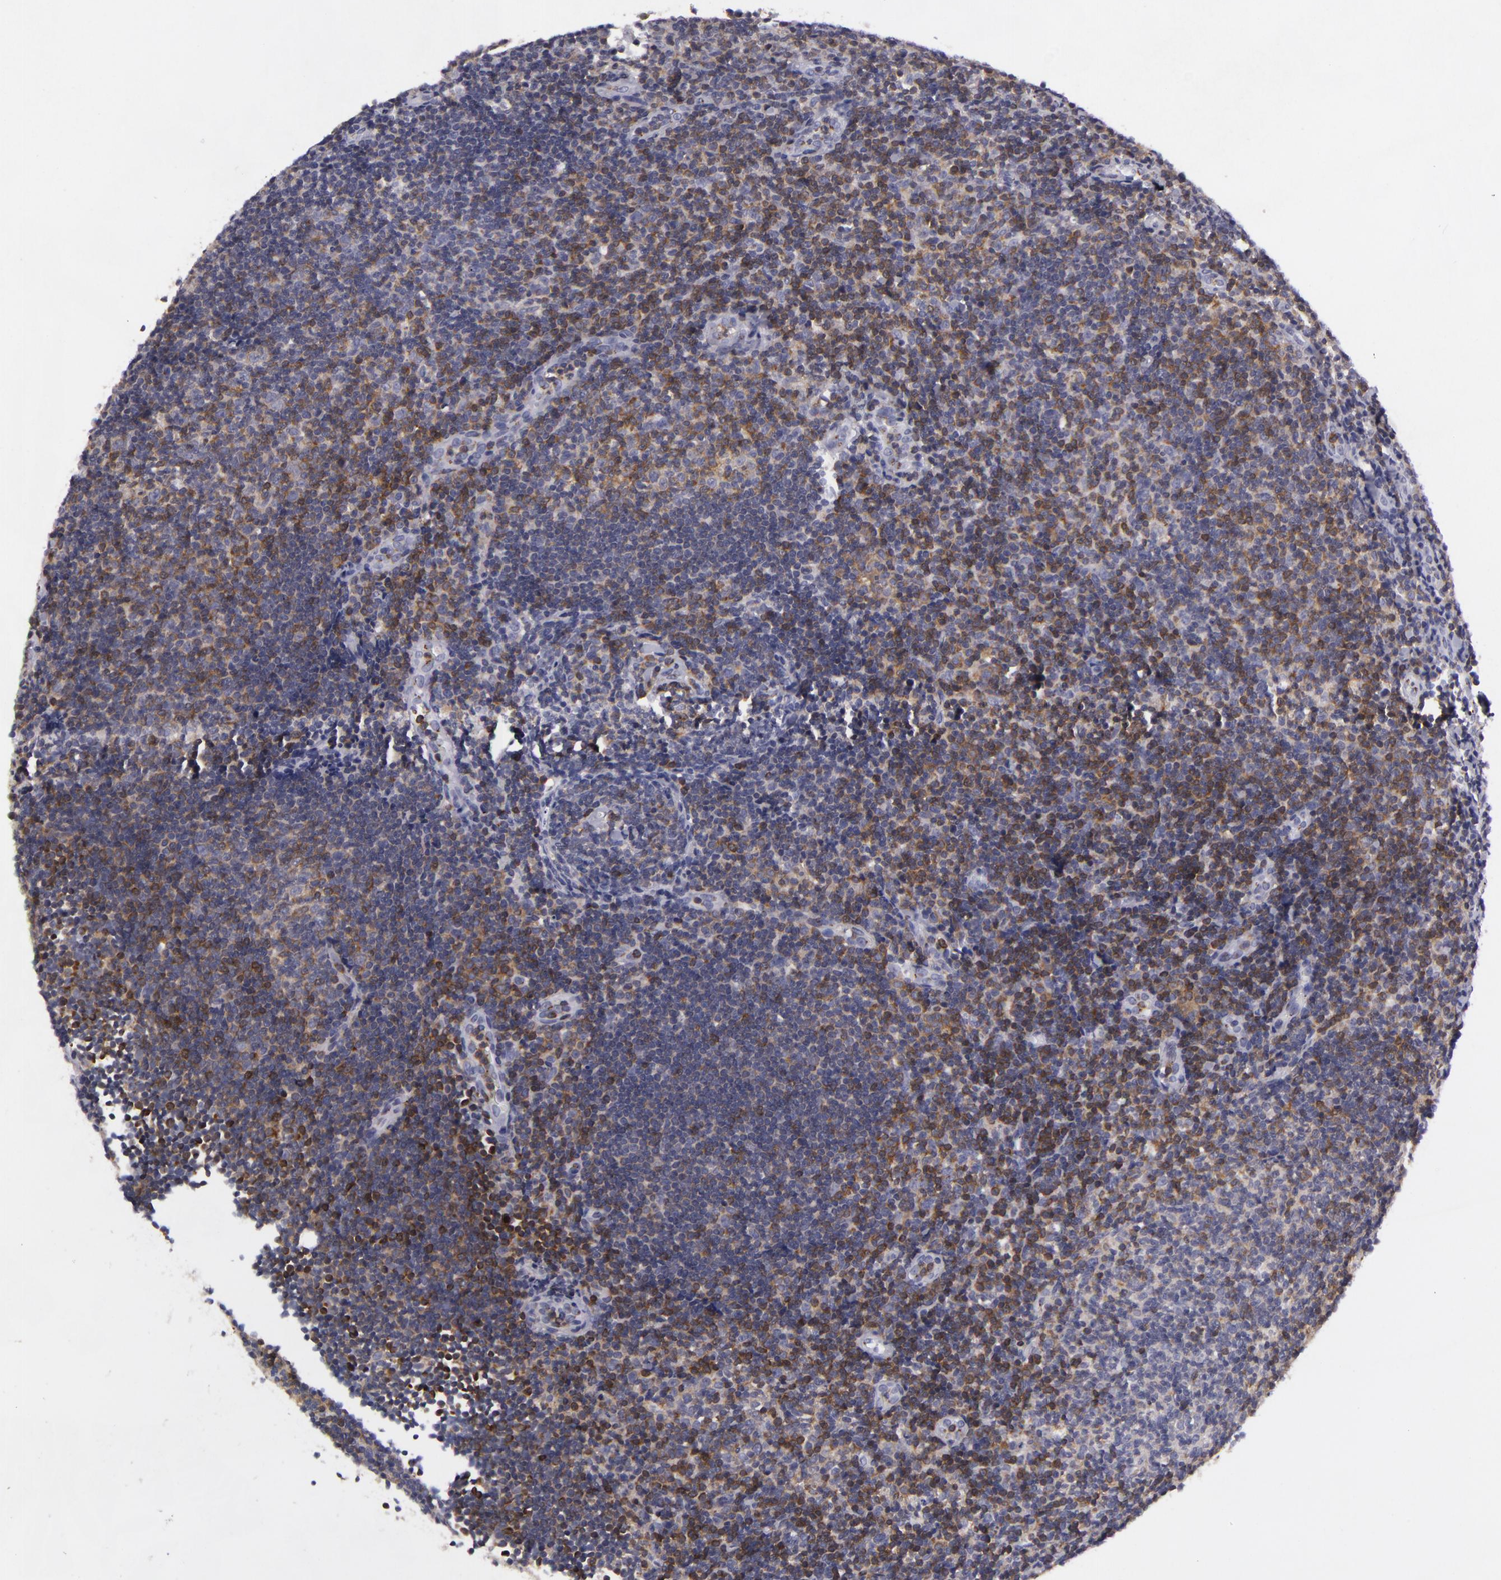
{"staining": {"intensity": "weak", "quantity": "25%-75%", "location": "cytoplasmic/membranous"}, "tissue": "lymphoma", "cell_type": "Tumor cells", "image_type": "cancer", "snomed": [{"axis": "morphology", "description": "Malignant lymphoma, non-Hodgkin's type, Low grade"}, {"axis": "topography", "description": "Lymph node"}], "caption": "High-magnification brightfield microscopy of lymphoma stained with DAB (3,3'-diaminobenzidine) (brown) and counterstained with hematoxylin (blue). tumor cells exhibit weak cytoplasmic/membranous expression is appreciated in about25%-75% of cells.", "gene": "KCNAB2", "patient": {"sex": "male", "age": 49}}